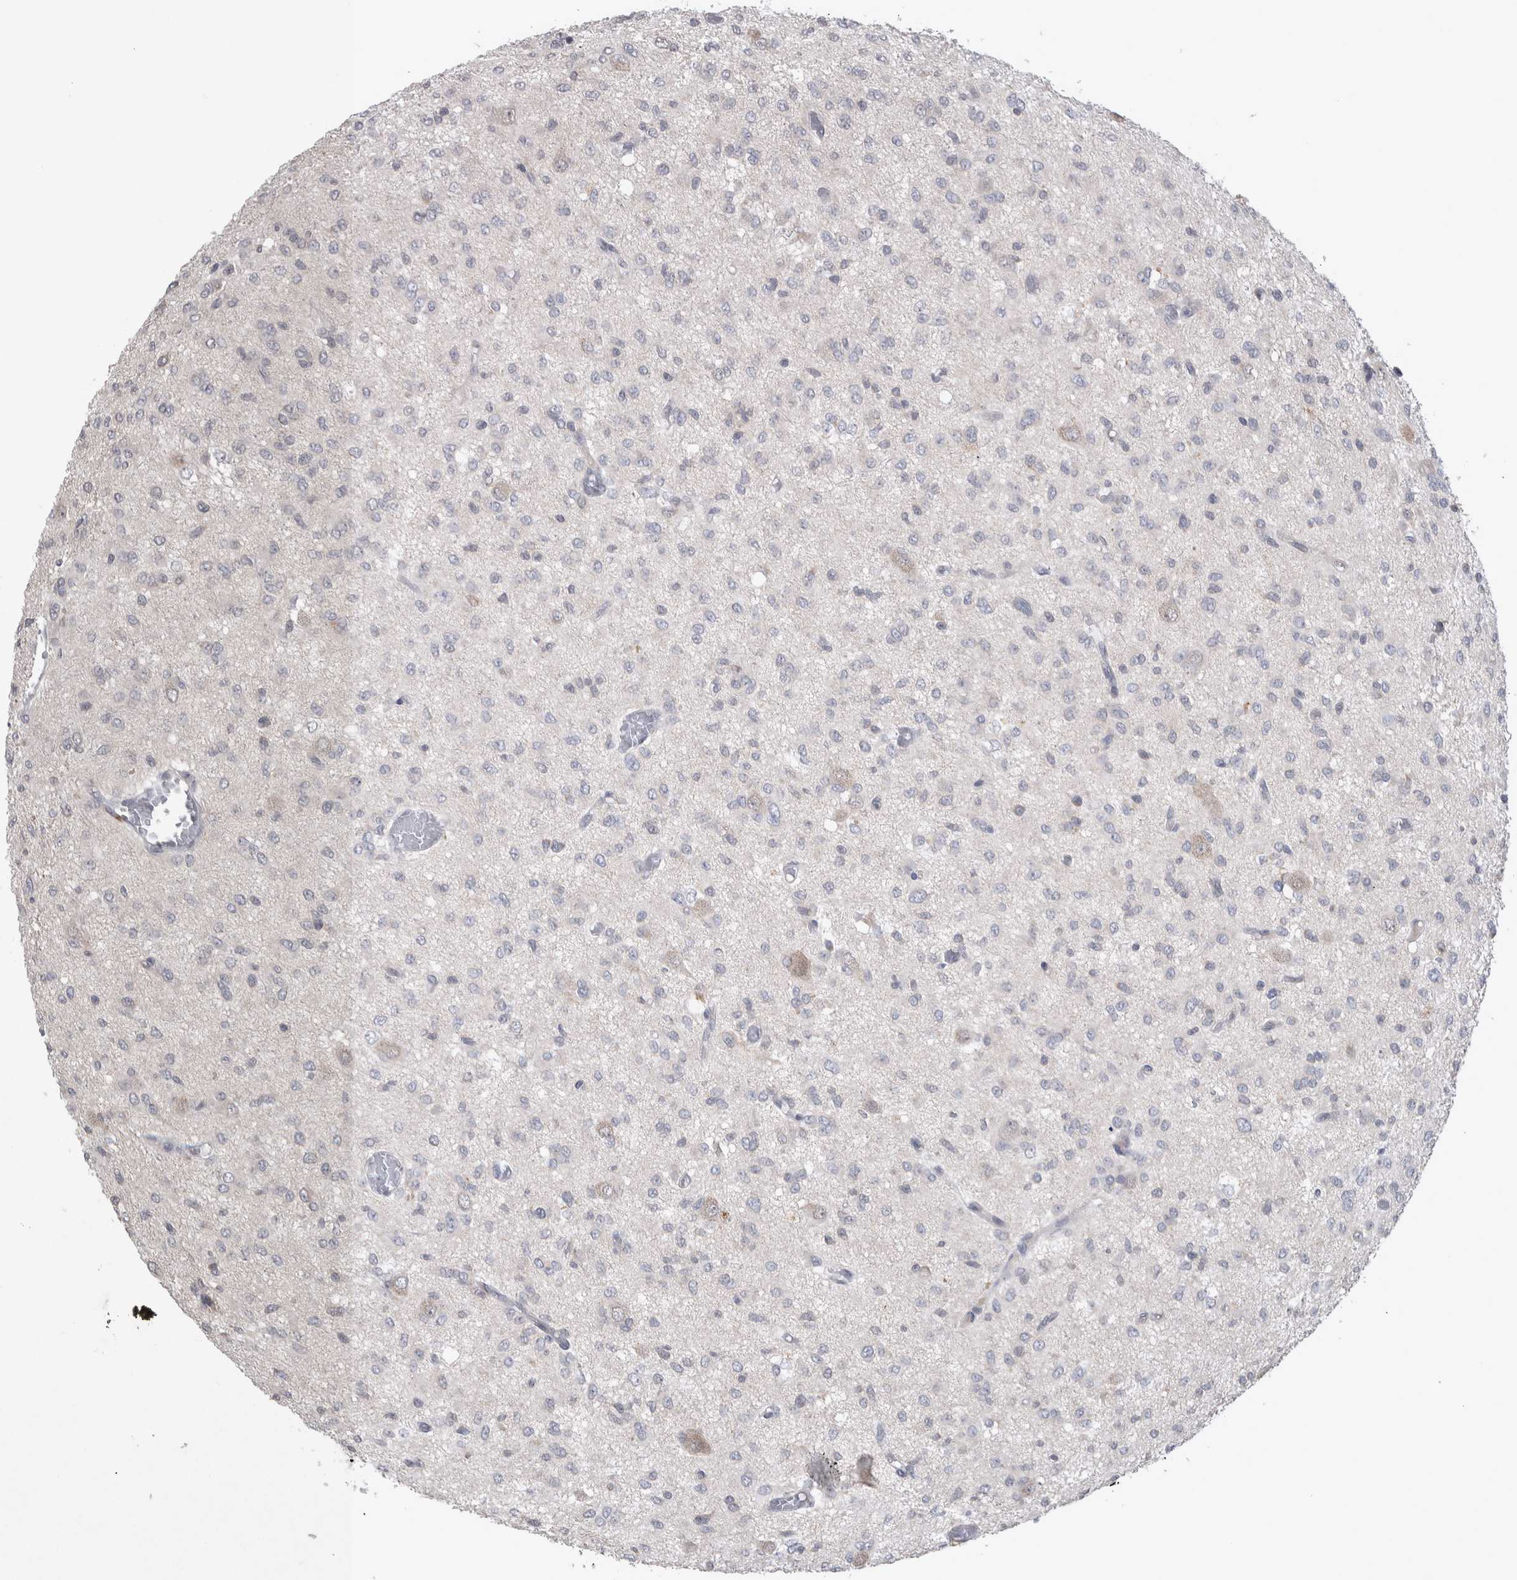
{"staining": {"intensity": "negative", "quantity": "none", "location": "none"}, "tissue": "glioma", "cell_type": "Tumor cells", "image_type": "cancer", "snomed": [{"axis": "morphology", "description": "Glioma, malignant, High grade"}, {"axis": "topography", "description": "Brain"}], "caption": "Tumor cells are negative for brown protein staining in high-grade glioma (malignant).", "gene": "CUL2", "patient": {"sex": "female", "age": 59}}